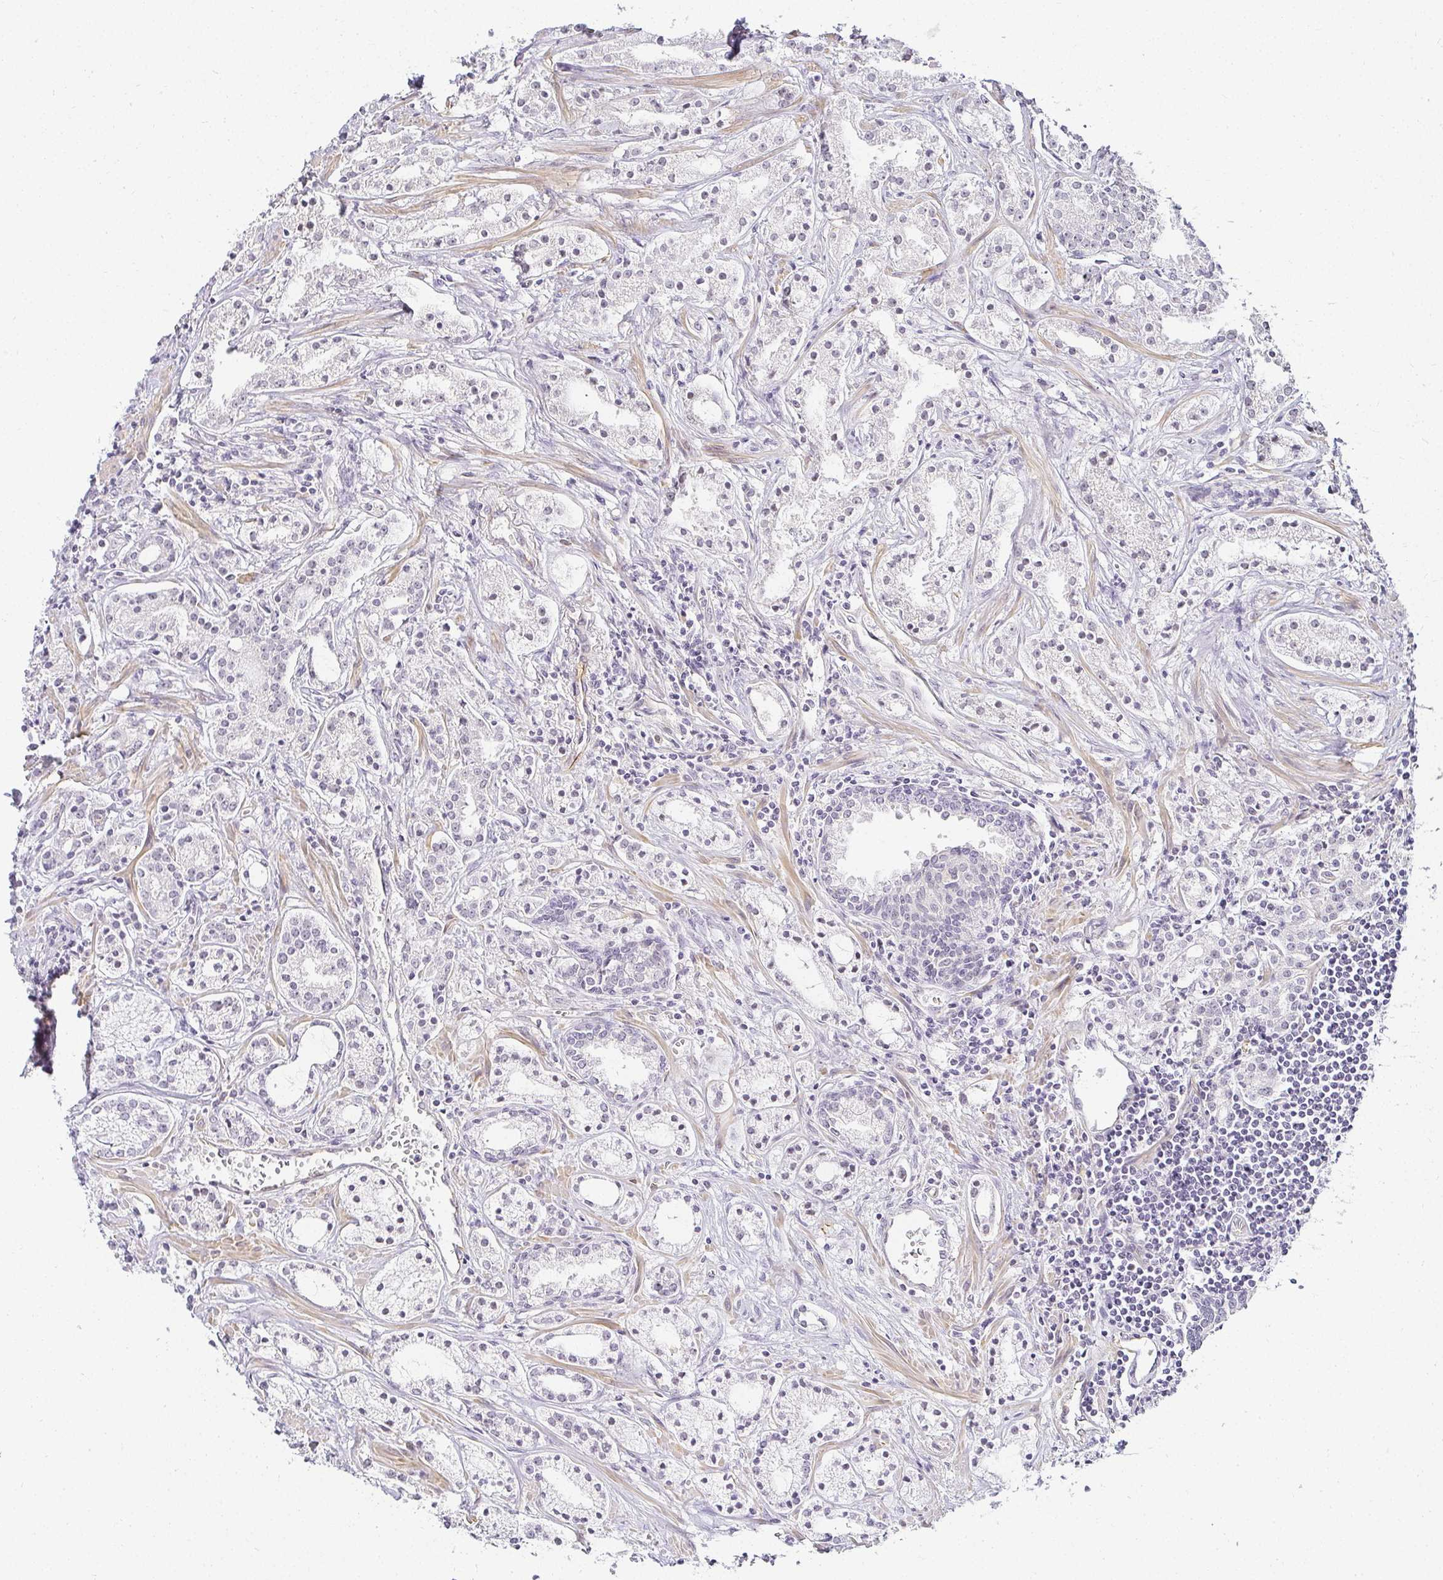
{"staining": {"intensity": "negative", "quantity": "none", "location": "none"}, "tissue": "prostate cancer", "cell_type": "Tumor cells", "image_type": "cancer", "snomed": [{"axis": "morphology", "description": "Adenocarcinoma, Medium grade"}, {"axis": "topography", "description": "Prostate"}], "caption": "Tumor cells are negative for protein expression in human prostate cancer (medium-grade adenocarcinoma). Nuclei are stained in blue.", "gene": "ACAN", "patient": {"sex": "male", "age": 57}}